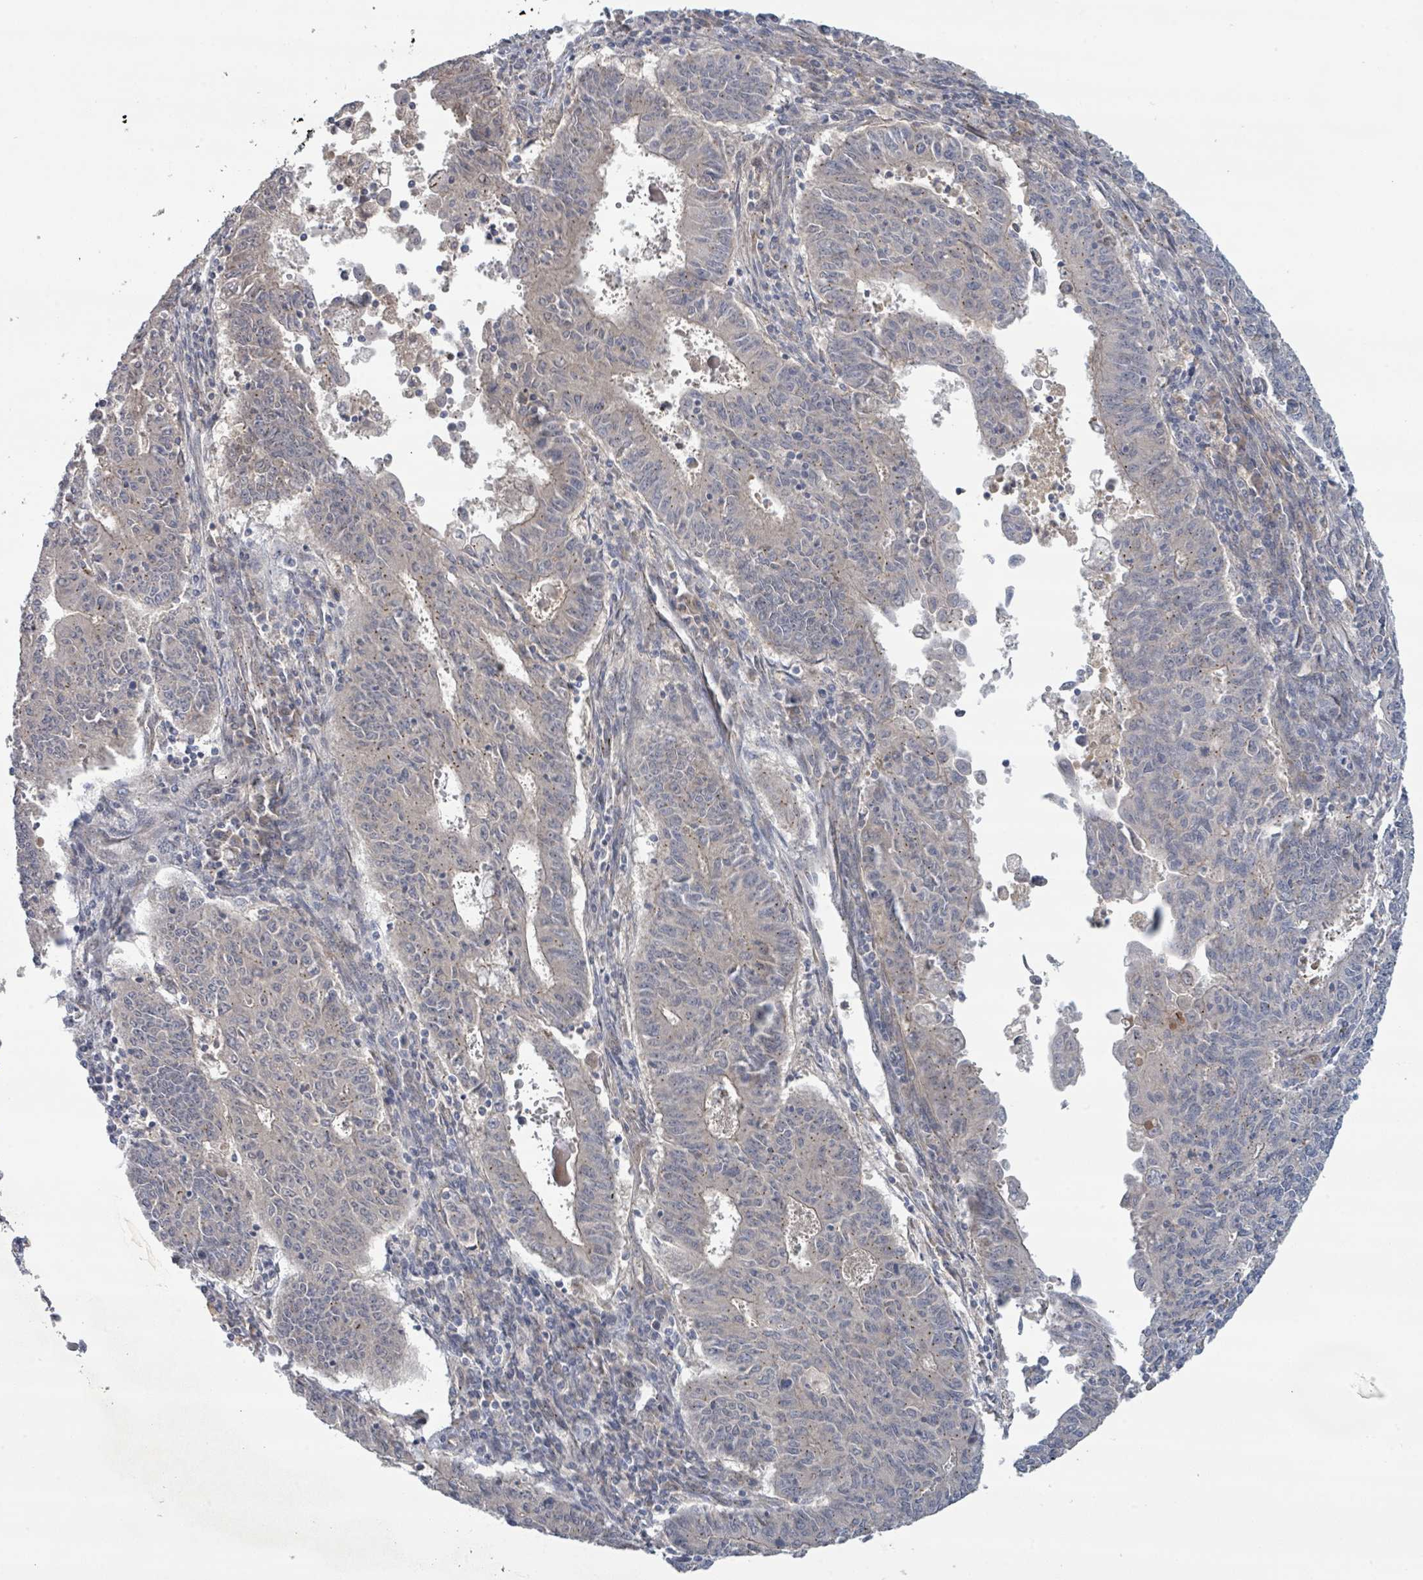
{"staining": {"intensity": "weak", "quantity": "<25%", "location": "cytoplasmic/membranous"}, "tissue": "endometrial cancer", "cell_type": "Tumor cells", "image_type": "cancer", "snomed": [{"axis": "morphology", "description": "Adenocarcinoma, NOS"}, {"axis": "topography", "description": "Endometrium"}], "caption": "Immunohistochemistry (IHC) image of endometrial cancer (adenocarcinoma) stained for a protein (brown), which exhibits no staining in tumor cells.", "gene": "COL5A3", "patient": {"sex": "female", "age": 59}}